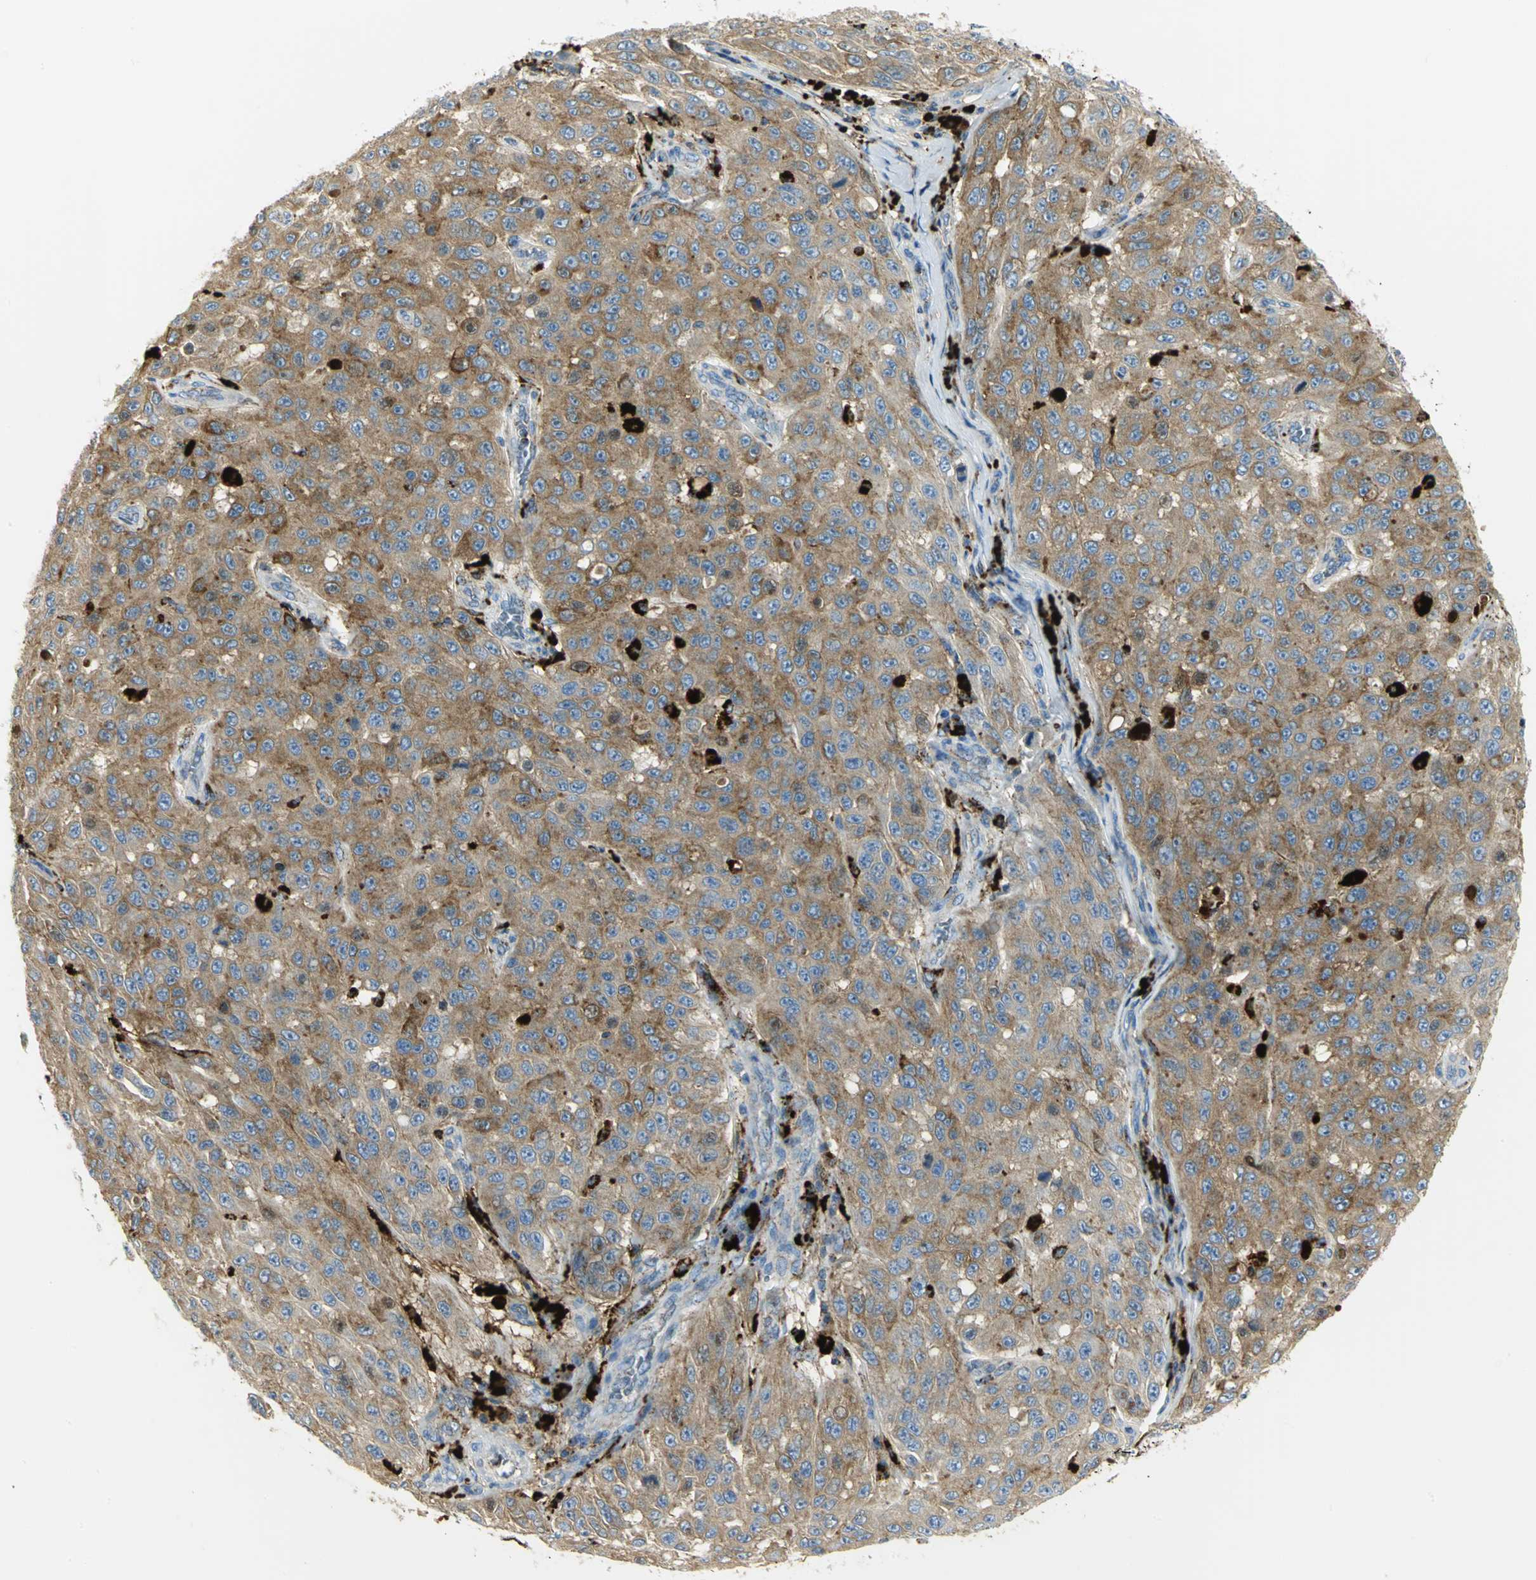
{"staining": {"intensity": "moderate", "quantity": ">75%", "location": "cytoplasmic/membranous"}, "tissue": "melanoma", "cell_type": "Tumor cells", "image_type": "cancer", "snomed": [{"axis": "morphology", "description": "Malignant melanoma, NOS"}, {"axis": "topography", "description": "Skin"}], "caption": "The histopathology image demonstrates staining of melanoma, revealing moderate cytoplasmic/membranous protein expression (brown color) within tumor cells. (brown staining indicates protein expression, while blue staining denotes nuclei).", "gene": "ARSA", "patient": {"sex": "male", "age": 30}}